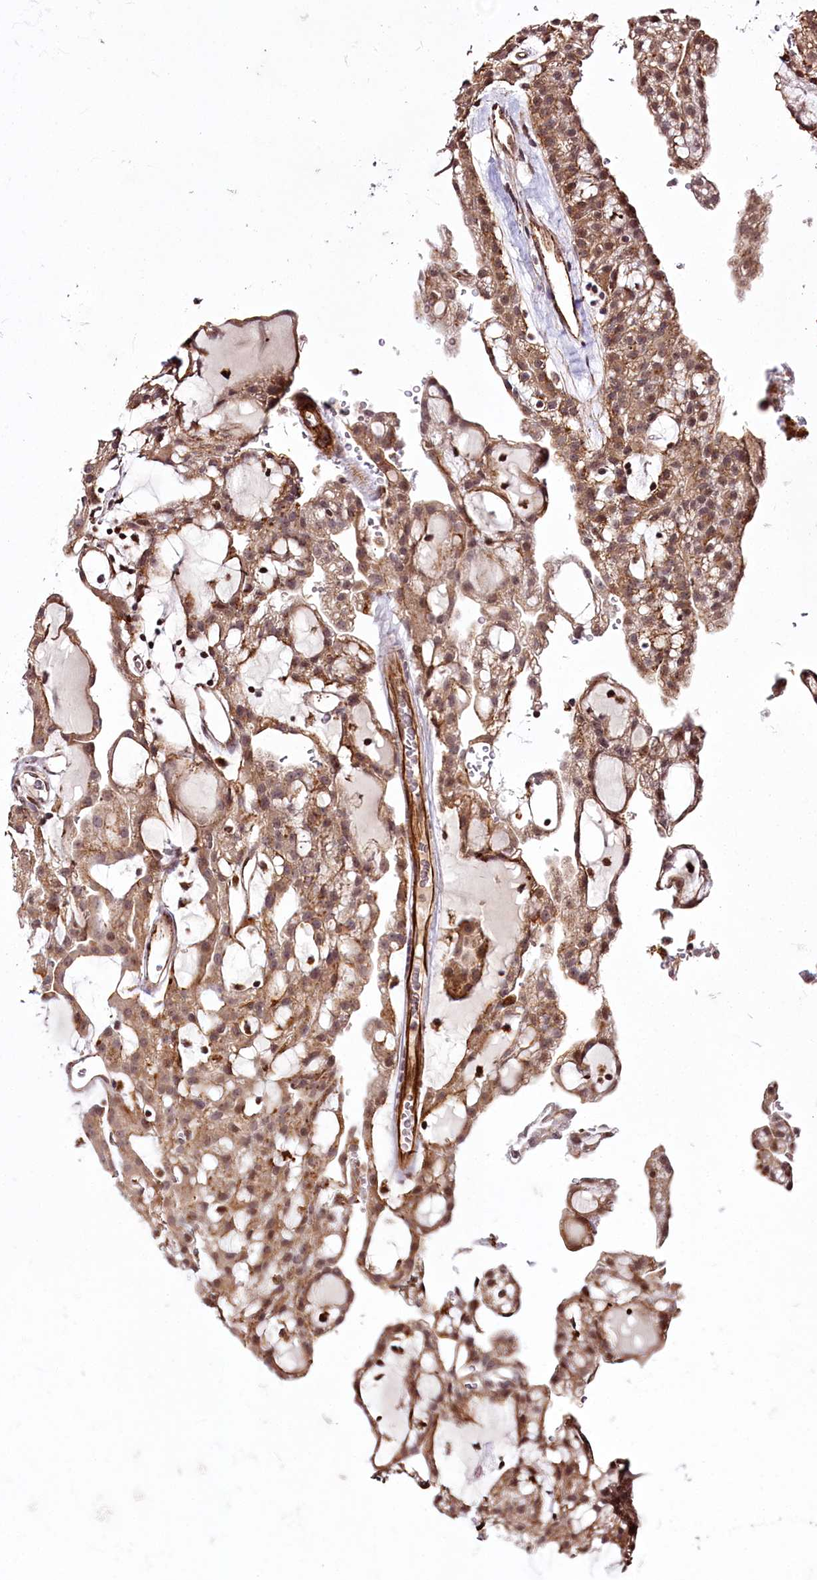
{"staining": {"intensity": "moderate", "quantity": ">75%", "location": "cytoplasmic/membranous,nuclear"}, "tissue": "renal cancer", "cell_type": "Tumor cells", "image_type": "cancer", "snomed": [{"axis": "morphology", "description": "Adenocarcinoma, NOS"}, {"axis": "topography", "description": "Kidney"}], "caption": "Immunohistochemistry photomicrograph of renal cancer stained for a protein (brown), which displays medium levels of moderate cytoplasmic/membranous and nuclear positivity in about >75% of tumor cells.", "gene": "HOXC8", "patient": {"sex": "male", "age": 63}}